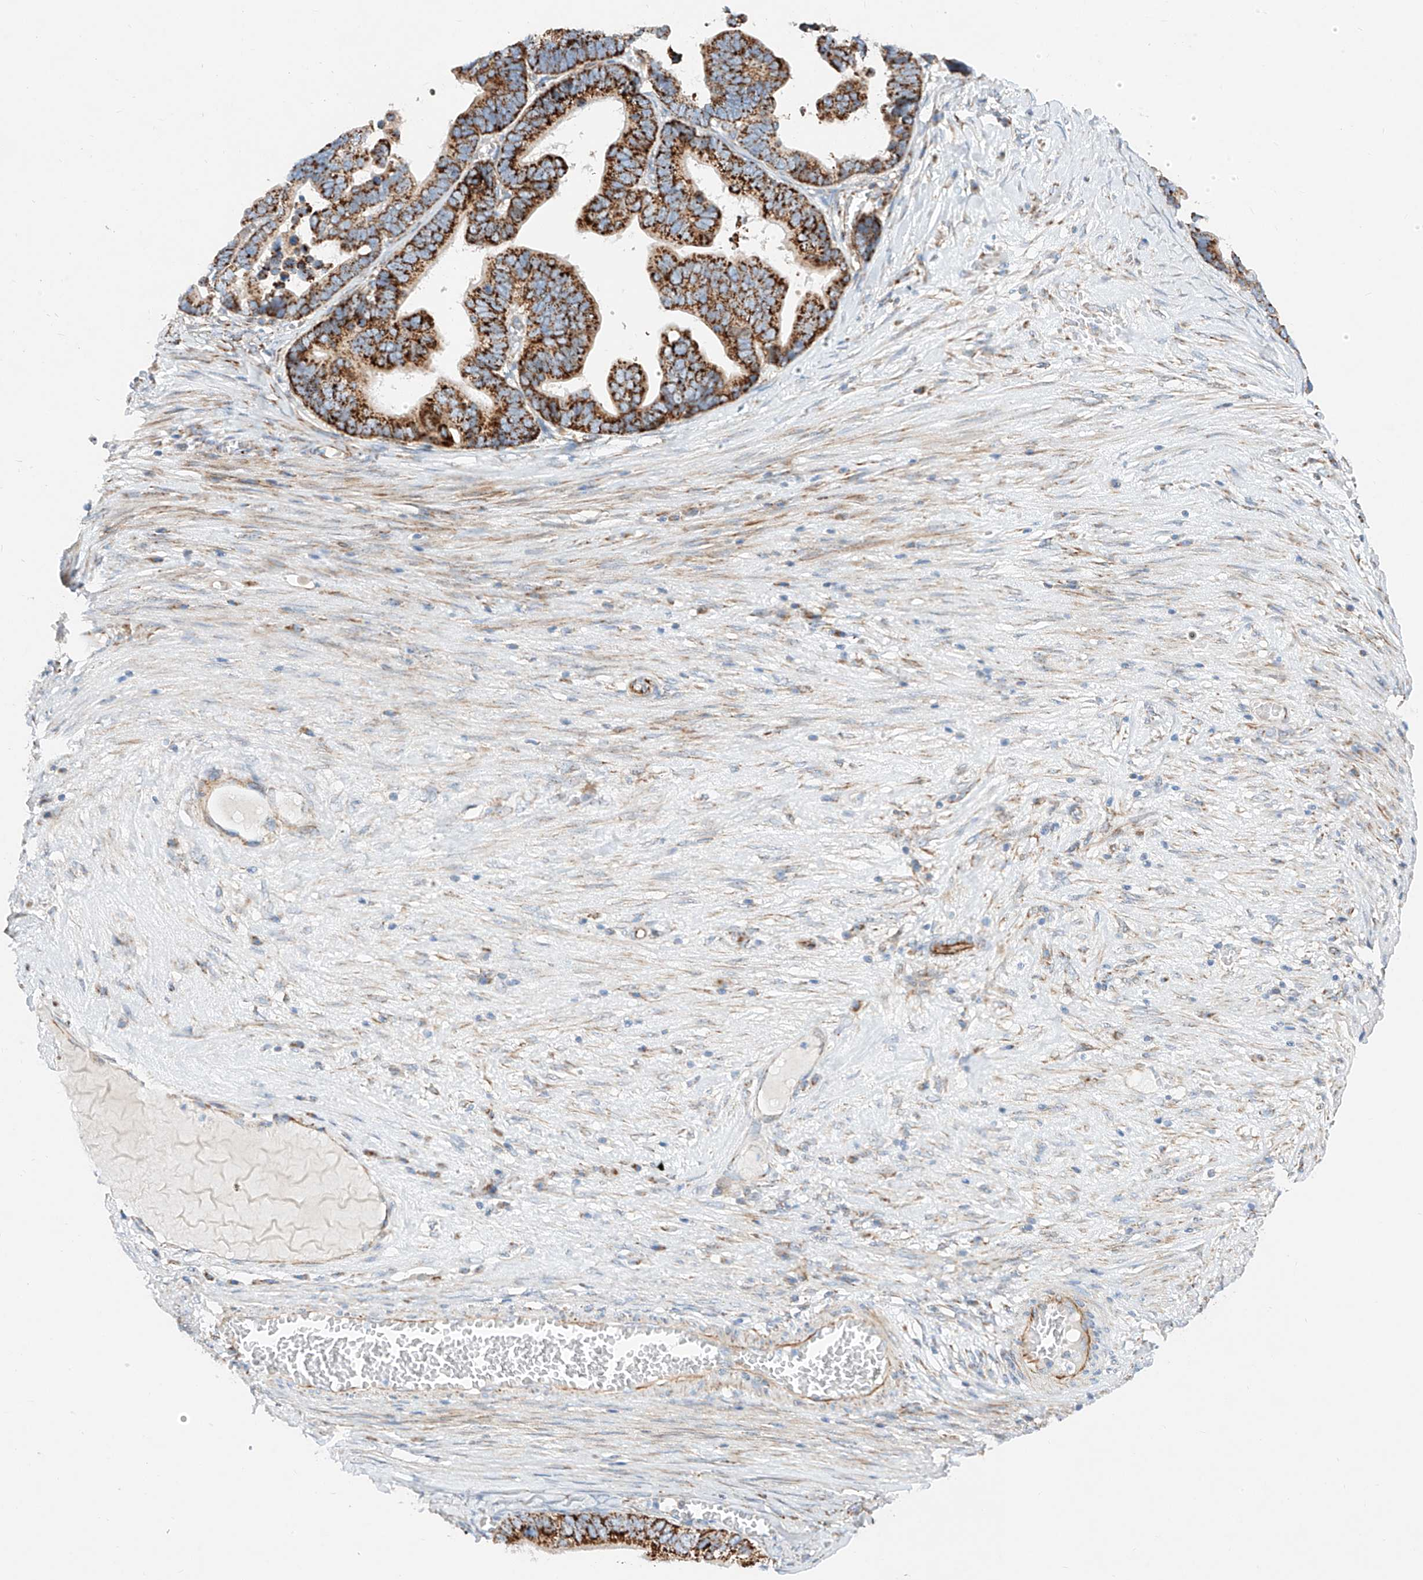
{"staining": {"intensity": "strong", "quantity": ">75%", "location": "cytoplasmic/membranous"}, "tissue": "ovarian cancer", "cell_type": "Tumor cells", "image_type": "cancer", "snomed": [{"axis": "morphology", "description": "Cystadenocarcinoma, serous, NOS"}, {"axis": "topography", "description": "Ovary"}], "caption": "Immunohistochemical staining of ovarian cancer demonstrates high levels of strong cytoplasmic/membranous protein positivity in about >75% of tumor cells.", "gene": "CST9", "patient": {"sex": "female", "age": 56}}